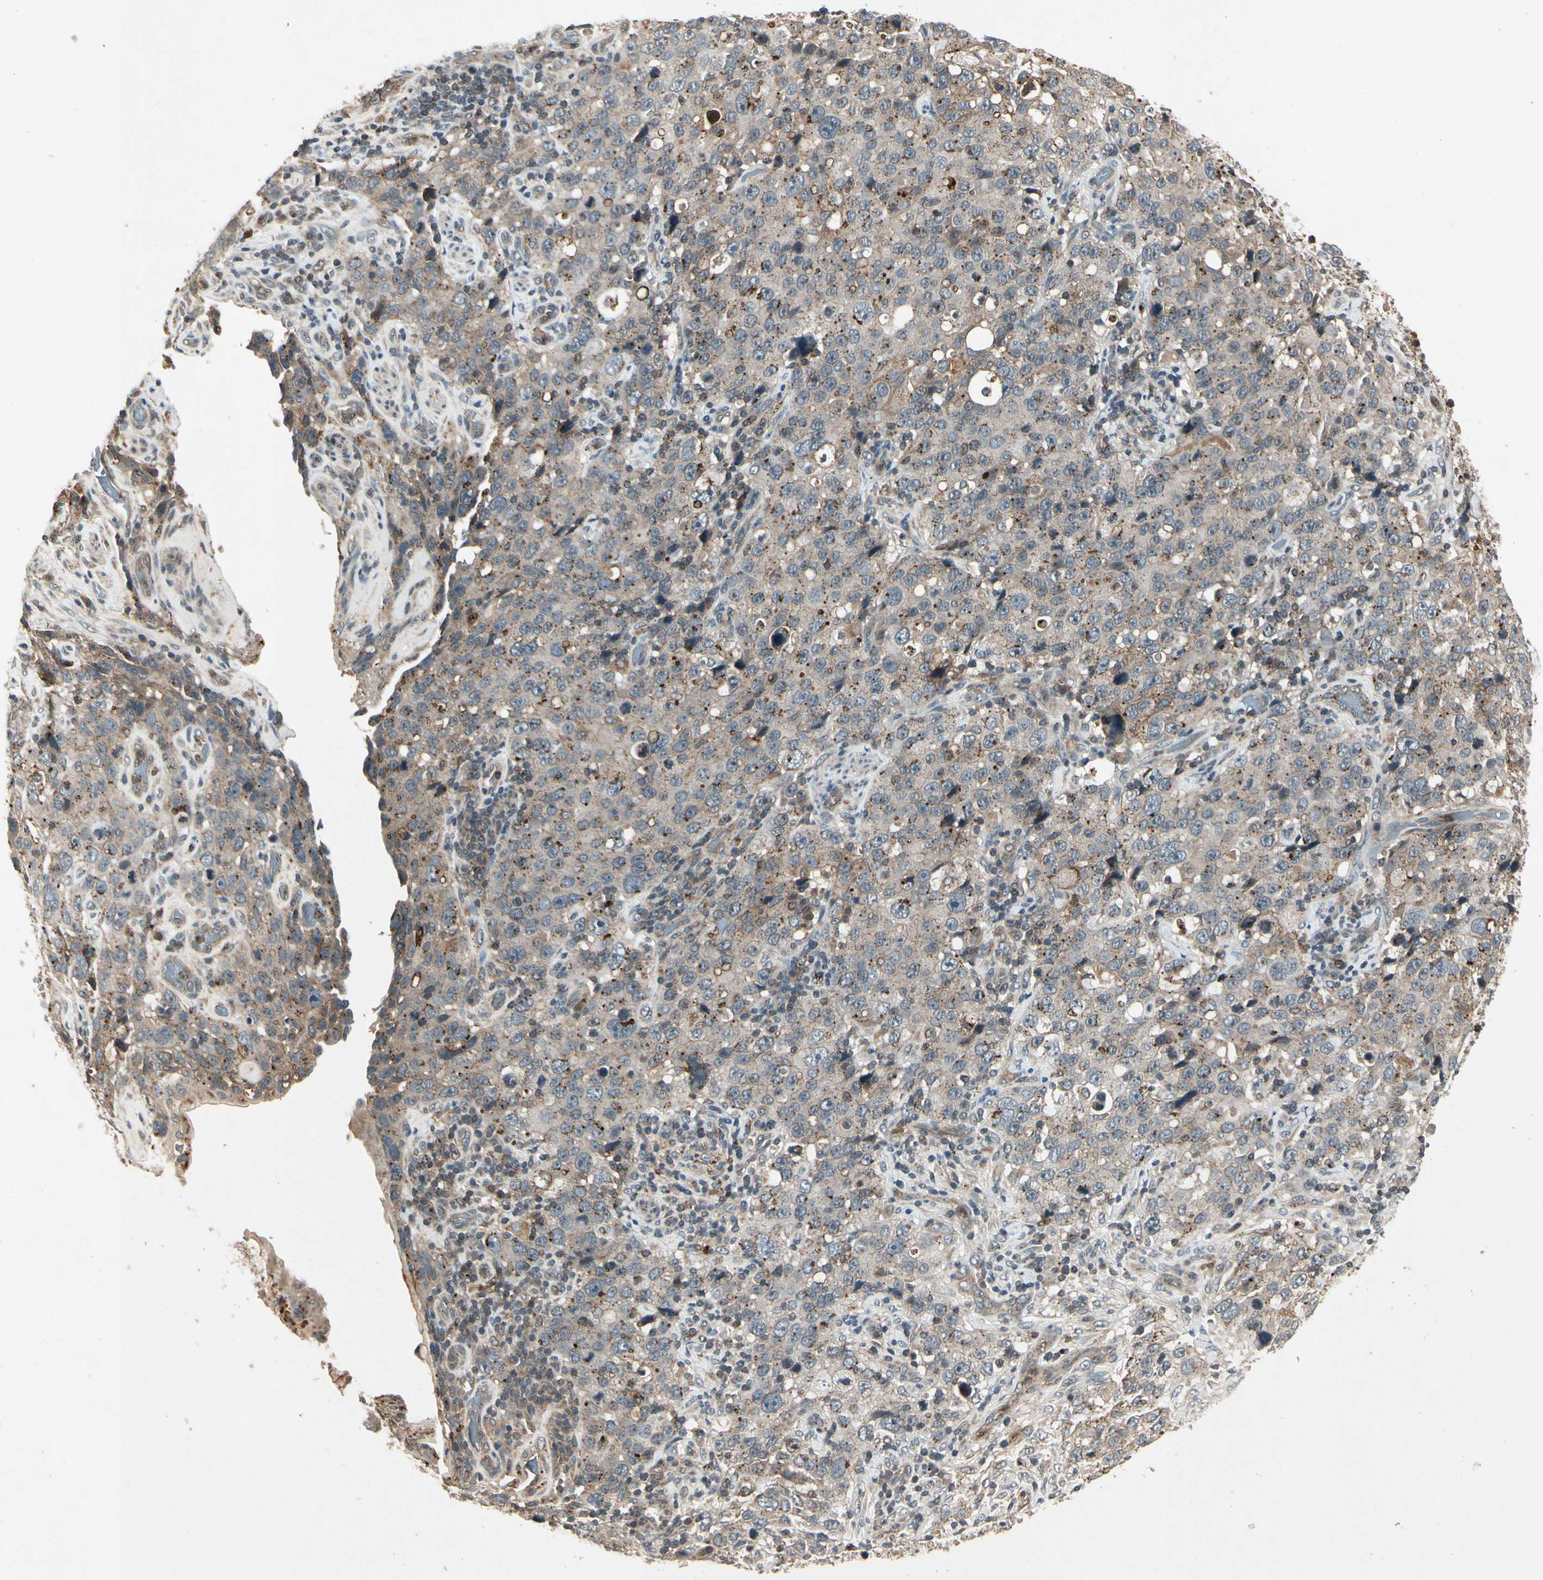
{"staining": {"intensity": "strong", "quantity": "25%-75%", "location": "cytoplasmic/membranous"}, "tissue": "stomach cancer", "cell_type": "Tumor cells", "image_type": "cancer", "snomed": [{"axis": "morphology", "description": "Normal tissue, NOS"}, {"axis": "morphology", "description": "Adenocarcinoma, NOS"}, {"axis": "topography", "description": "Stomach"}], "caption": "Immunohistochemistry (IHC) micrograph of neoplastic tissue: human adenocarcinoma (stomach) stained using IHC demonstrates high levels of strong protein expression localized specifically in the cytoplasmic/membranous of tumor cells, appearing as a cytoplasmic/membranous brown color.", "gene": "FLOT1", "patient": {"sex": "male", "age": 48}}